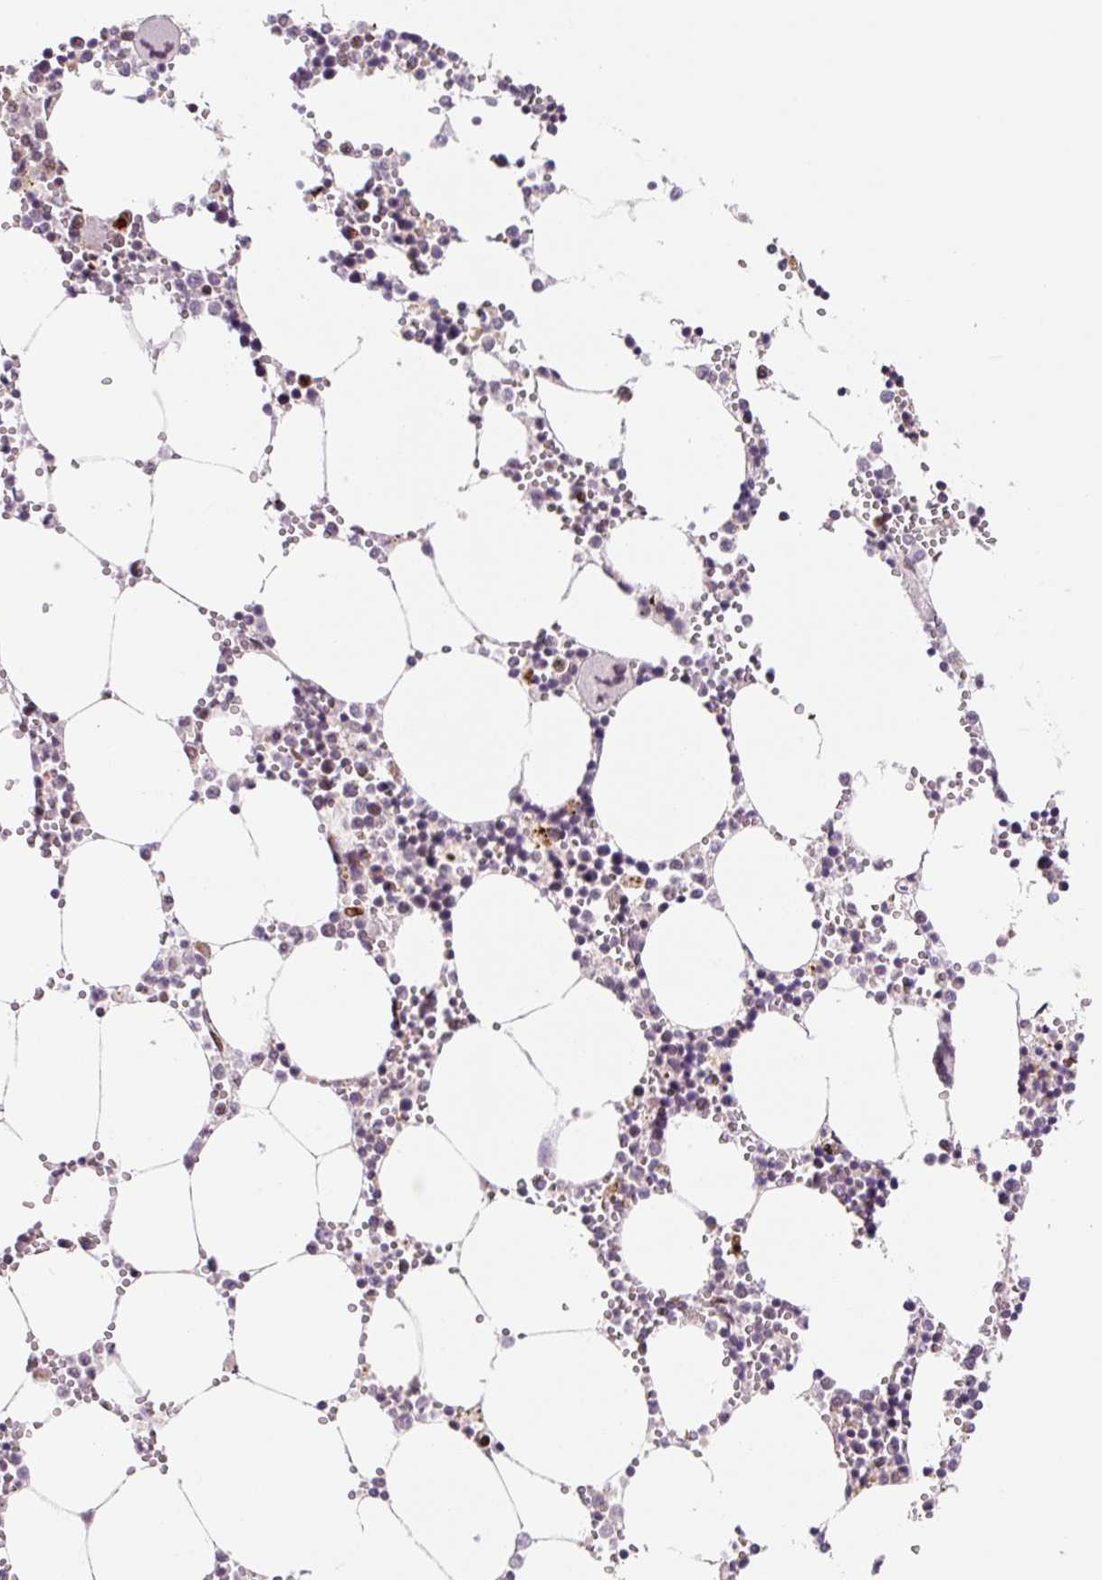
{"staining": {"intensity": "moderate", "quantity": "25%-75%", "location": "nuclear"}, "tissue": "bone marrow", "cell_type": "Hematopoietic cells", "image_type": "normal", "snomed": [{"axis": "morphology", "description": "Normal tissue, NOS"}, {"axis": "topography", "description": "Bone marrow"}], "caption": "IHC (DAB (3,3'-diaminobenzidine)) staining of normal bone marrow reveals moderate nuclear protein positivity in about 25%-75% of hematopoietic cells.", "gene": "CCNL2", "patient": {"sex": "male", "age": 54}}